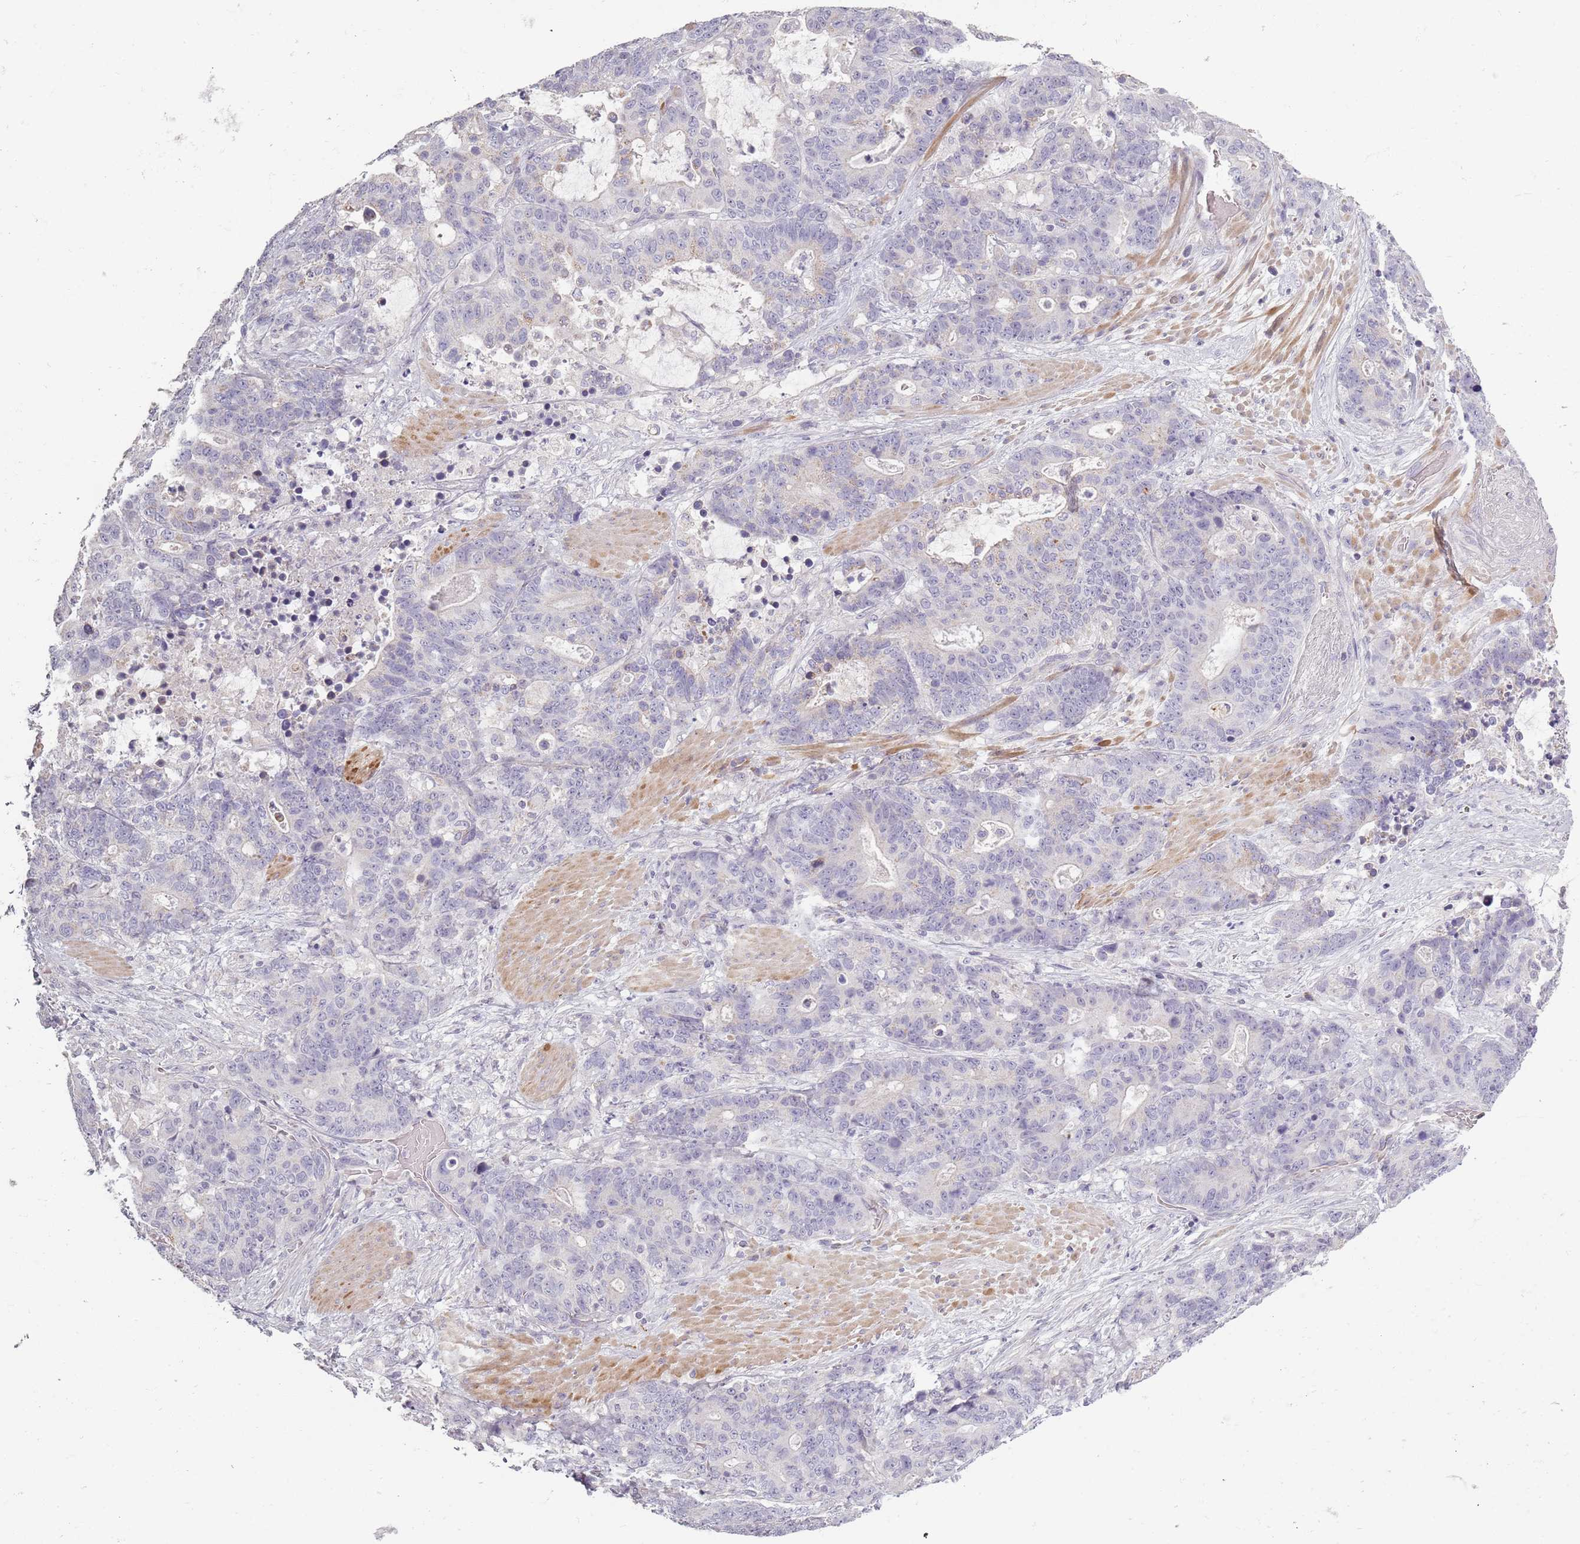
{"staining": {"intensity": "negative", "quantity": "none", "location": "none"}, "tissue": "stomach cancer", "cell_type": "Tumor cells", "image_type": "cancer", "snomed": [{"axis": "morphology", "description": "Adenocarcinoma, NOS"}, {"axis": "topography", "description": "Stomach"}], "caption": "Stomach cancer was stained to show a protein in brown. There is no significant staining in tumor cells.", "gene": "SYNGR3", "patient": {"sex": "female", "age": 76}}